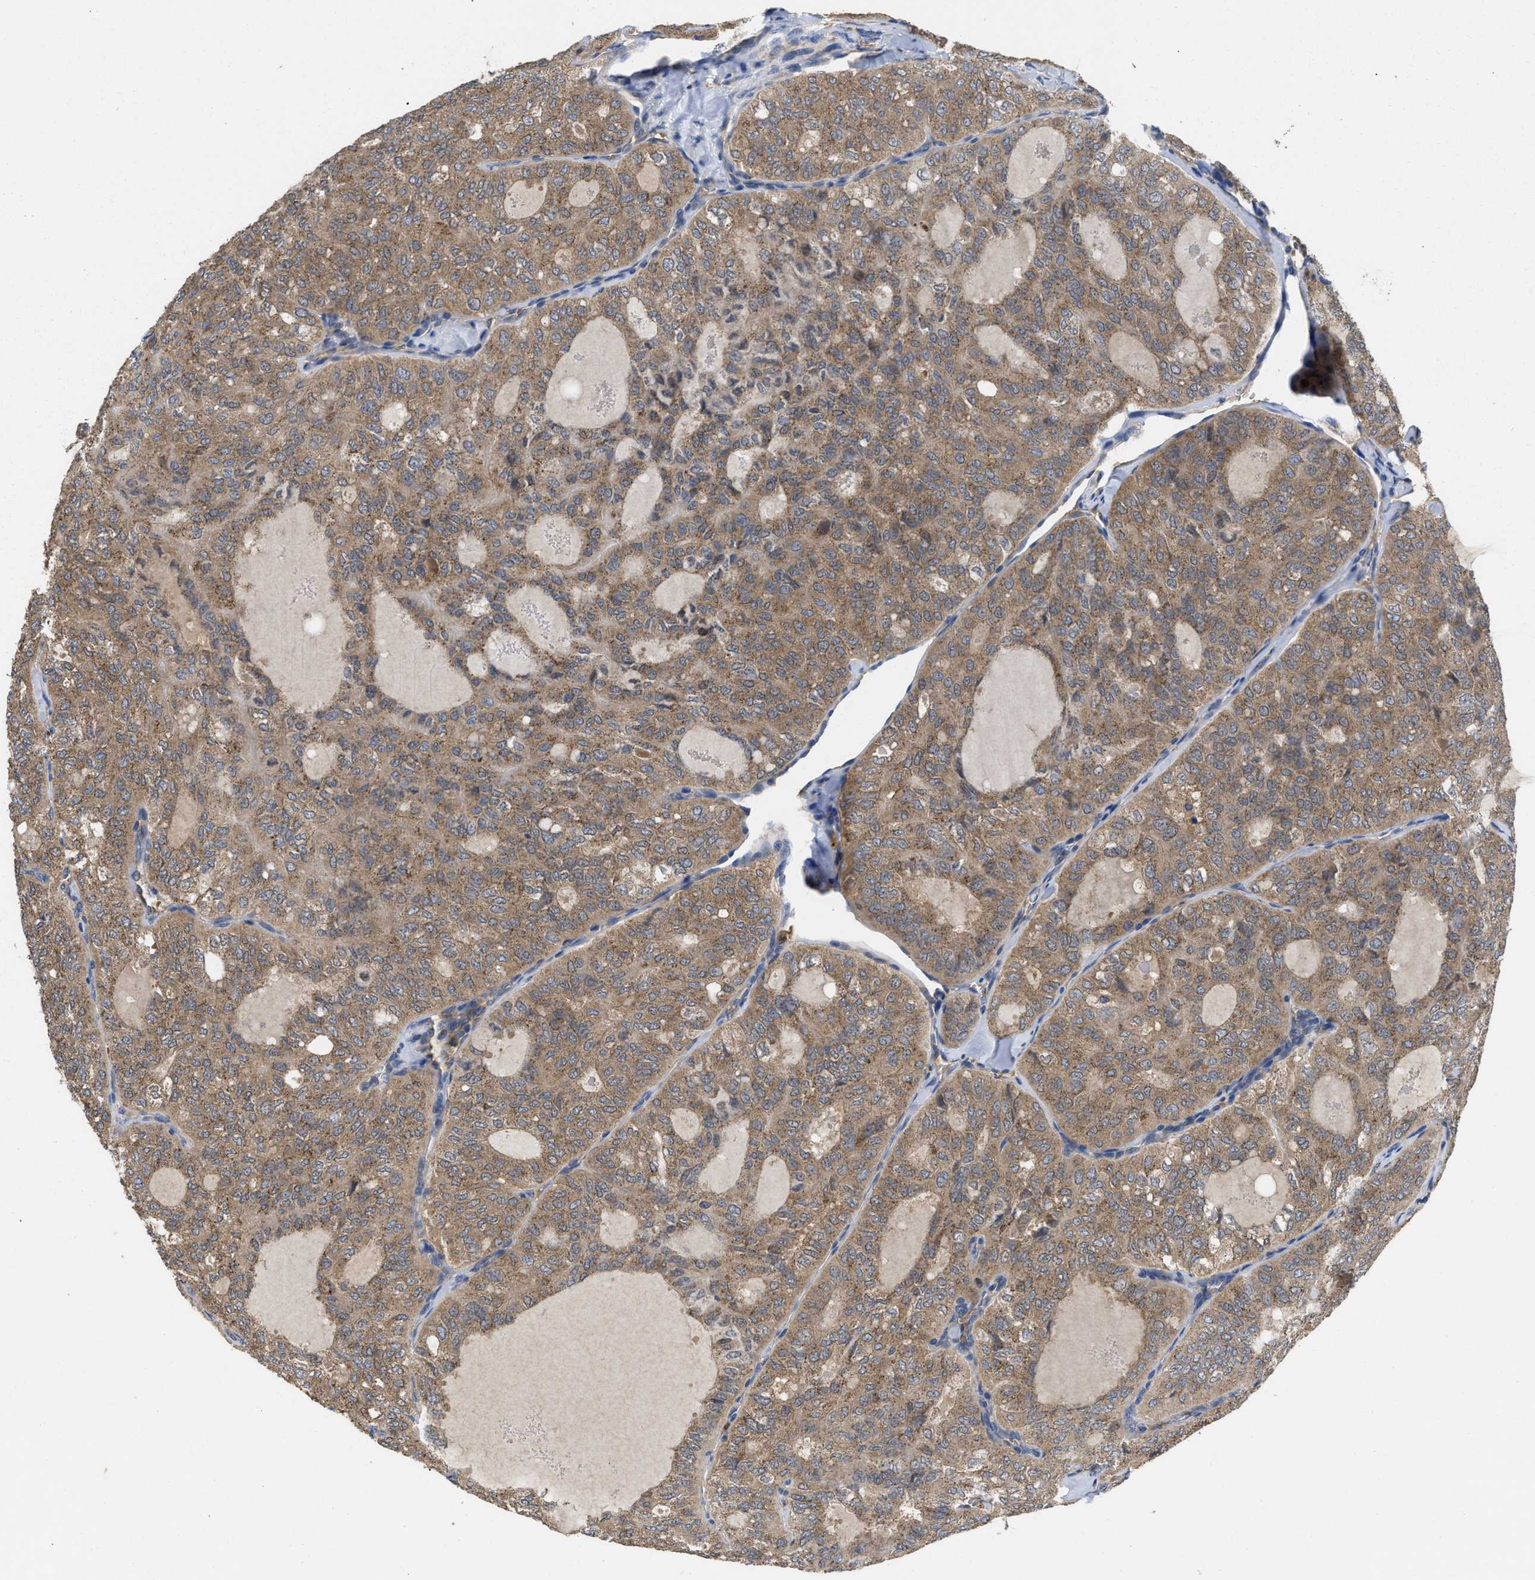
{"staining": {"intensity": "moderate", "quantity": ">75%", "location": "cytoplasmic/membranous"}, "tissue": "thyroid cancer", "cell_type": "Tumor cells", "image_type": "cancer", "snomed": [{"axis": "morphology", "description": "Follicular adenoma carcinoma, NOS"}, {"axis": "topography", "description": "Thyroid gland"}], "caption": "Immunohistochemical staining of human follicular adenoma carcinoma (thyroid) reveals medium levels of moderate cytoplasmic/membranous positivity in about >75% of tumor cells.", "gene": "RNF216", "patient": {"sex": "male", "age": 75}}